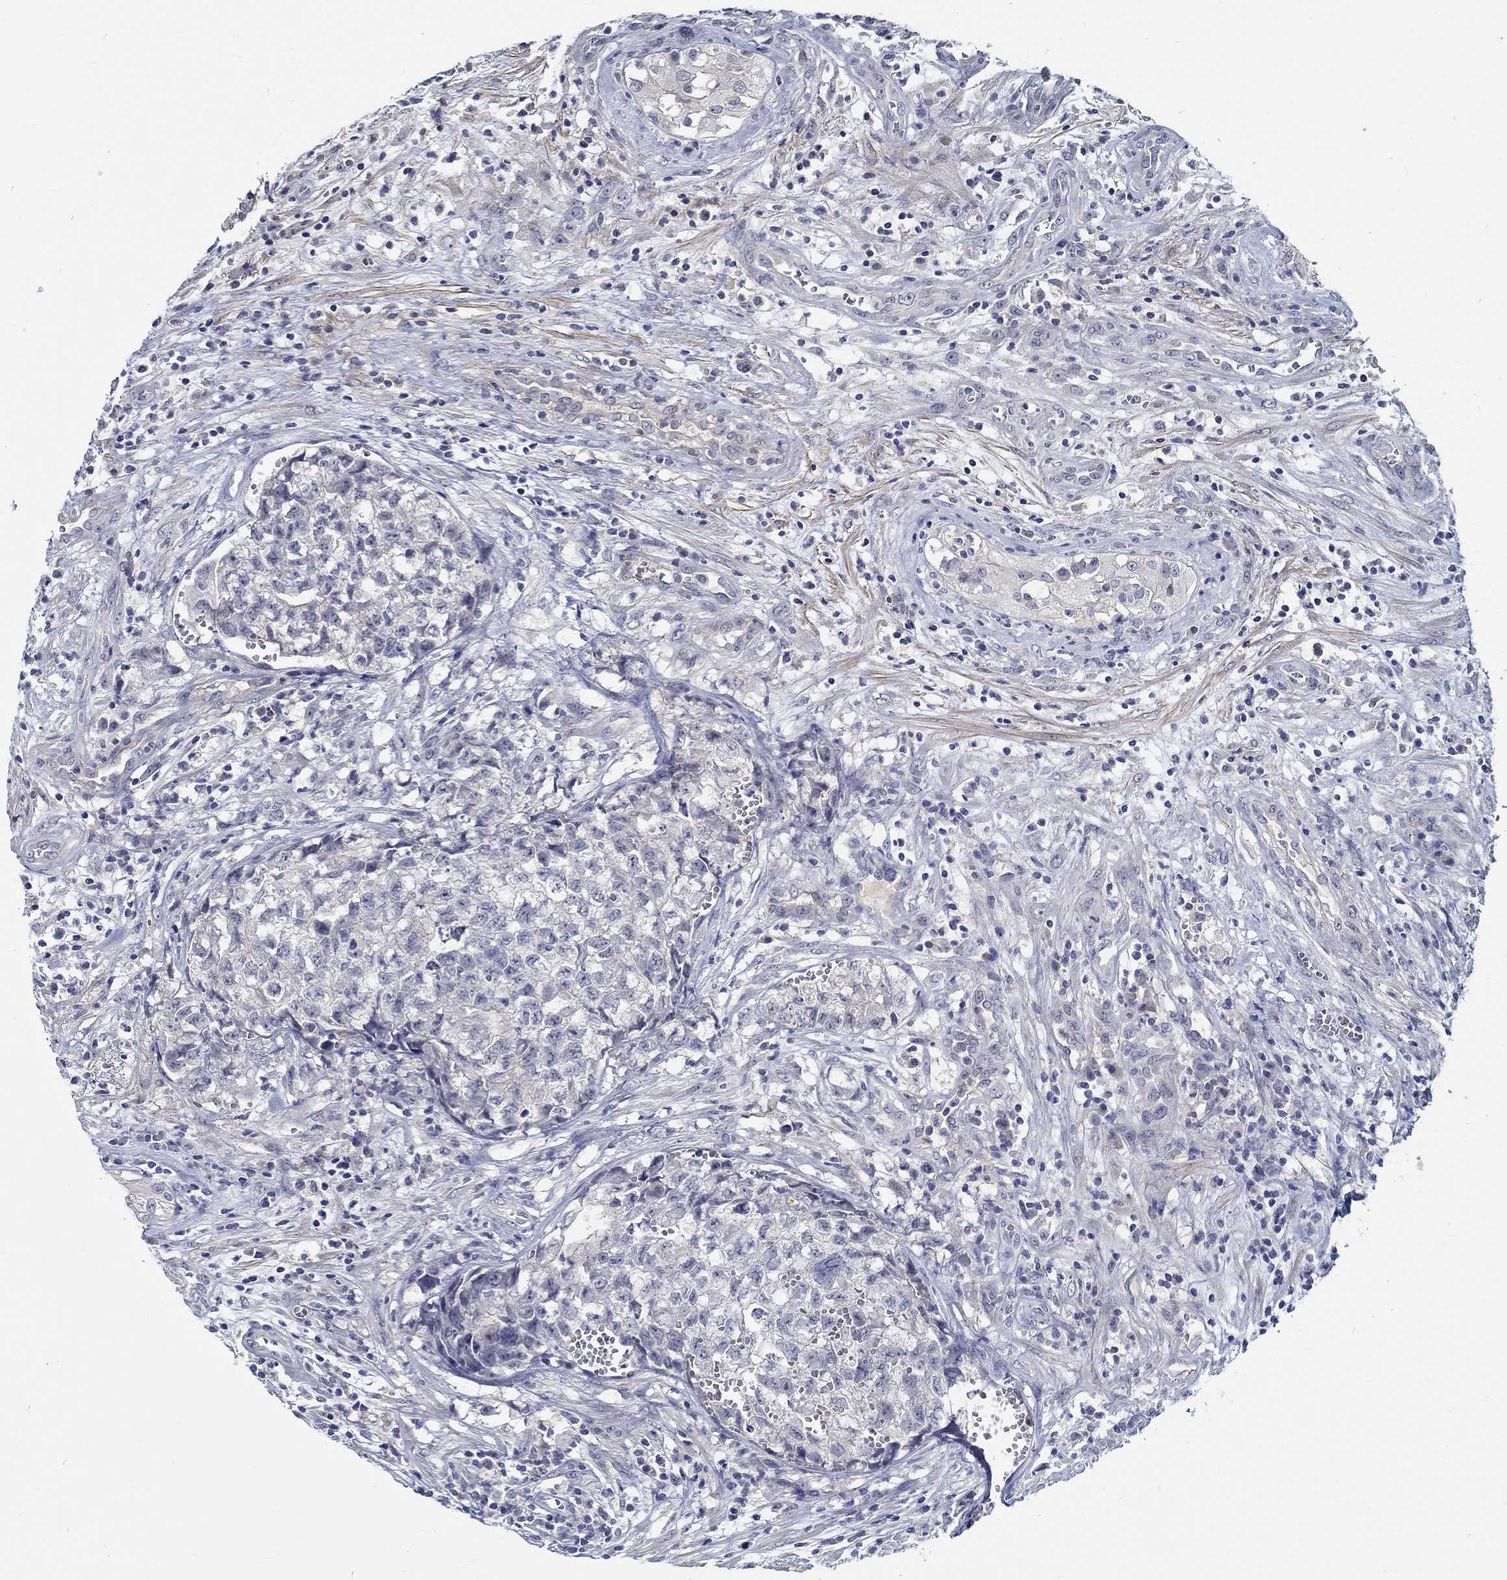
{"staining": {"intensity": "negative", "quantity": "none", "location": "none"}, "tissue": "testis cancer", "cell_type": "Tumor cells", "image_type": "cancer", "snomed": [{"axis": "morphology", "description": "Seminoma, NOS"}, {"axis": "morphology", "description": "Carcinoma, Embryonal, NOS"}, {"axis": "topography", "description": "Testis"}], "caption": "DAB (3,3'-diaminobenzidine) immunohistochemical staining of human testis cancer (embryonal carcinoma) exhibits no significant staining in tumor cells.", "gene": "MYBPC1", "patient": {"sex": "male", "age": 22}}